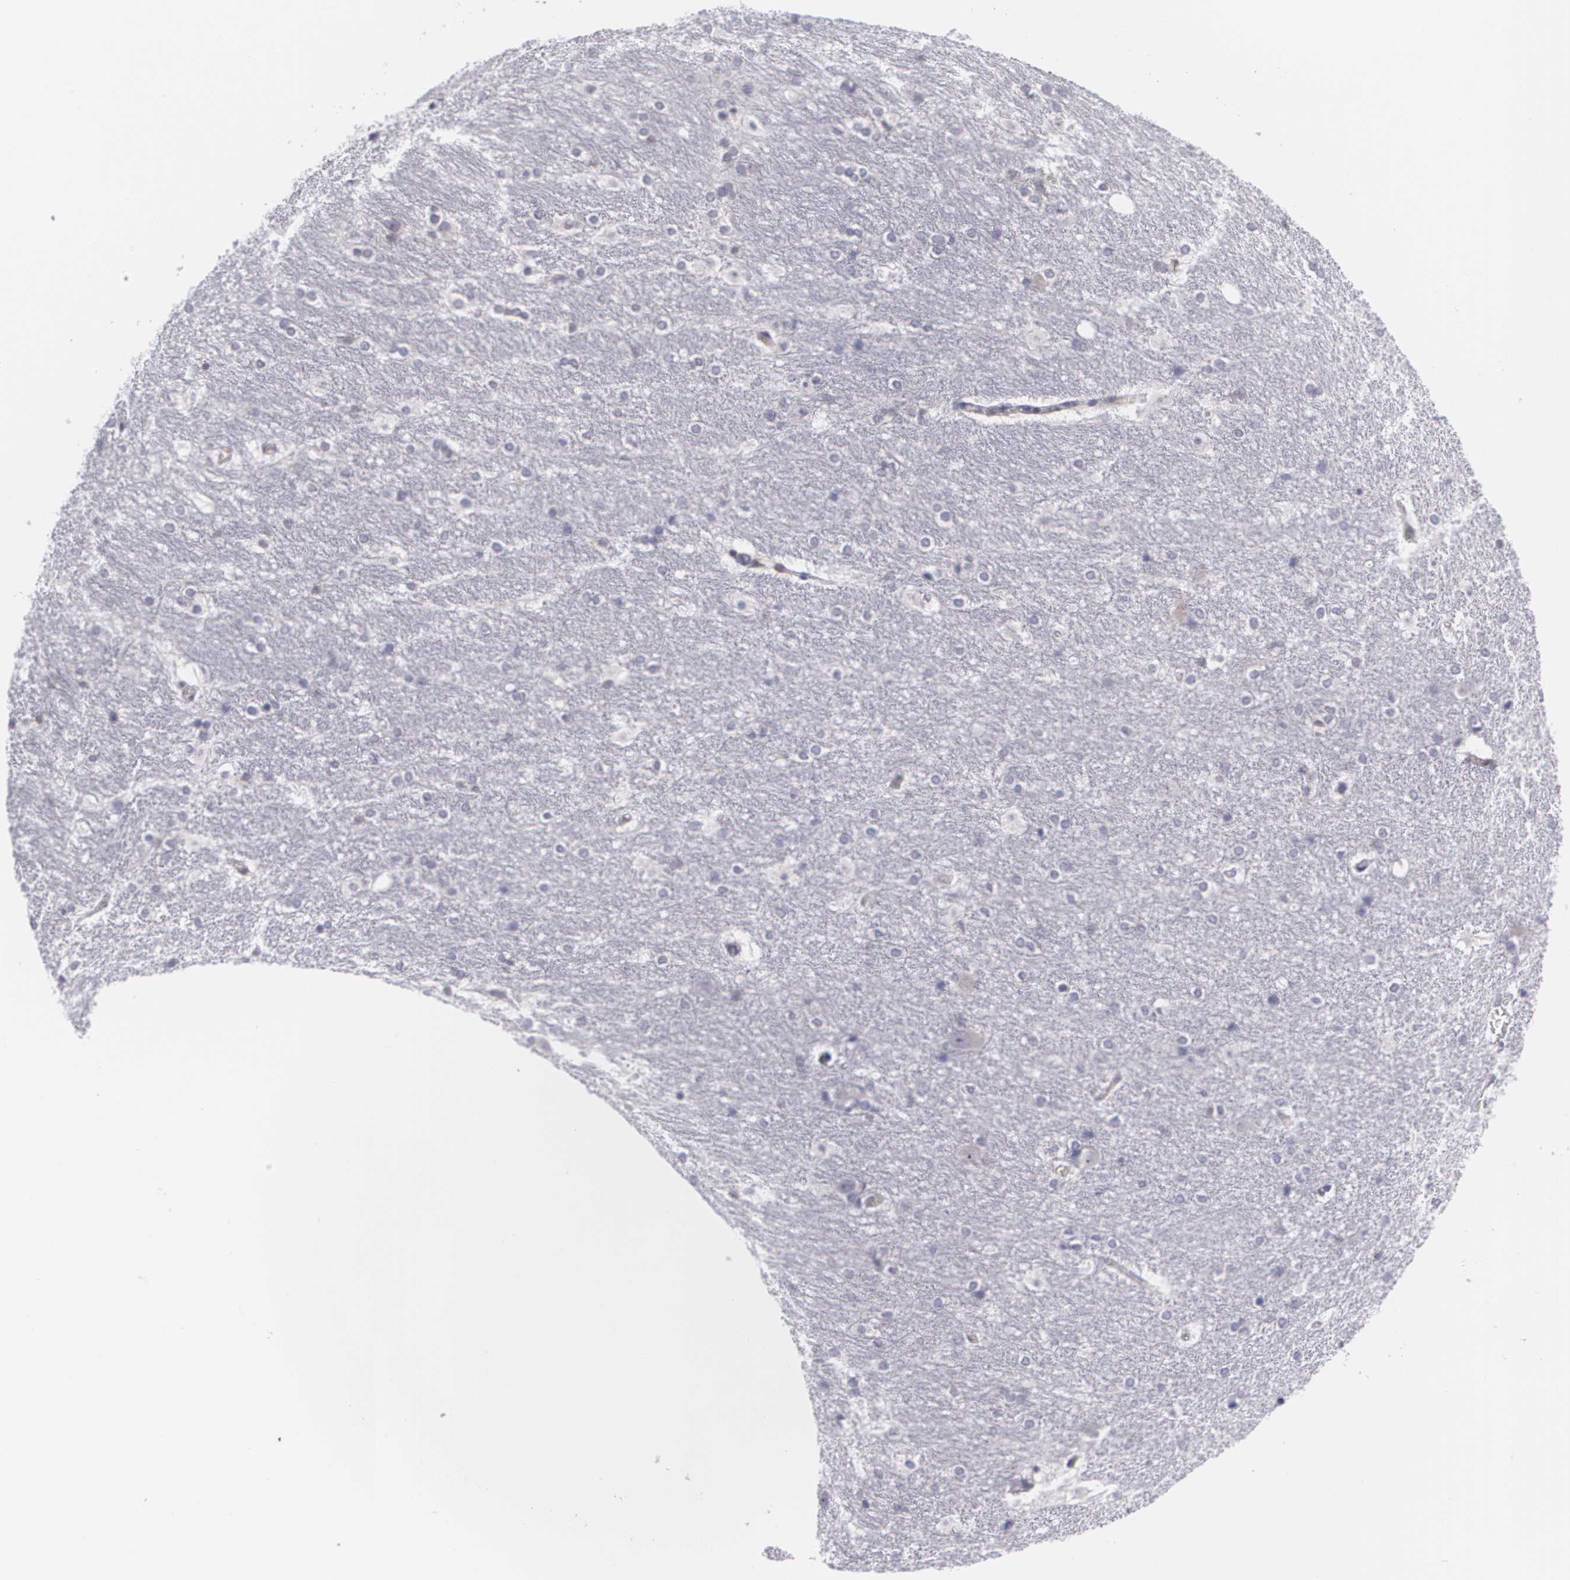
{"staining": {"intensity": "negative", "quantity": "none", "location": "none"}, "tissue": "hippocampus", "cell_type": "Glial cells", "image_type": "normal", "snomed": [{"axis": "morphology", "description": "Normal tissue, NOS"}, {"axis": "topography", "description": "Hippocampus"}], "caption": "Image shows no protein staining in glial cells of unremarkable hippocampus.", "gene": "BCL10", "patient": {"sex": "female", "age": 19}}